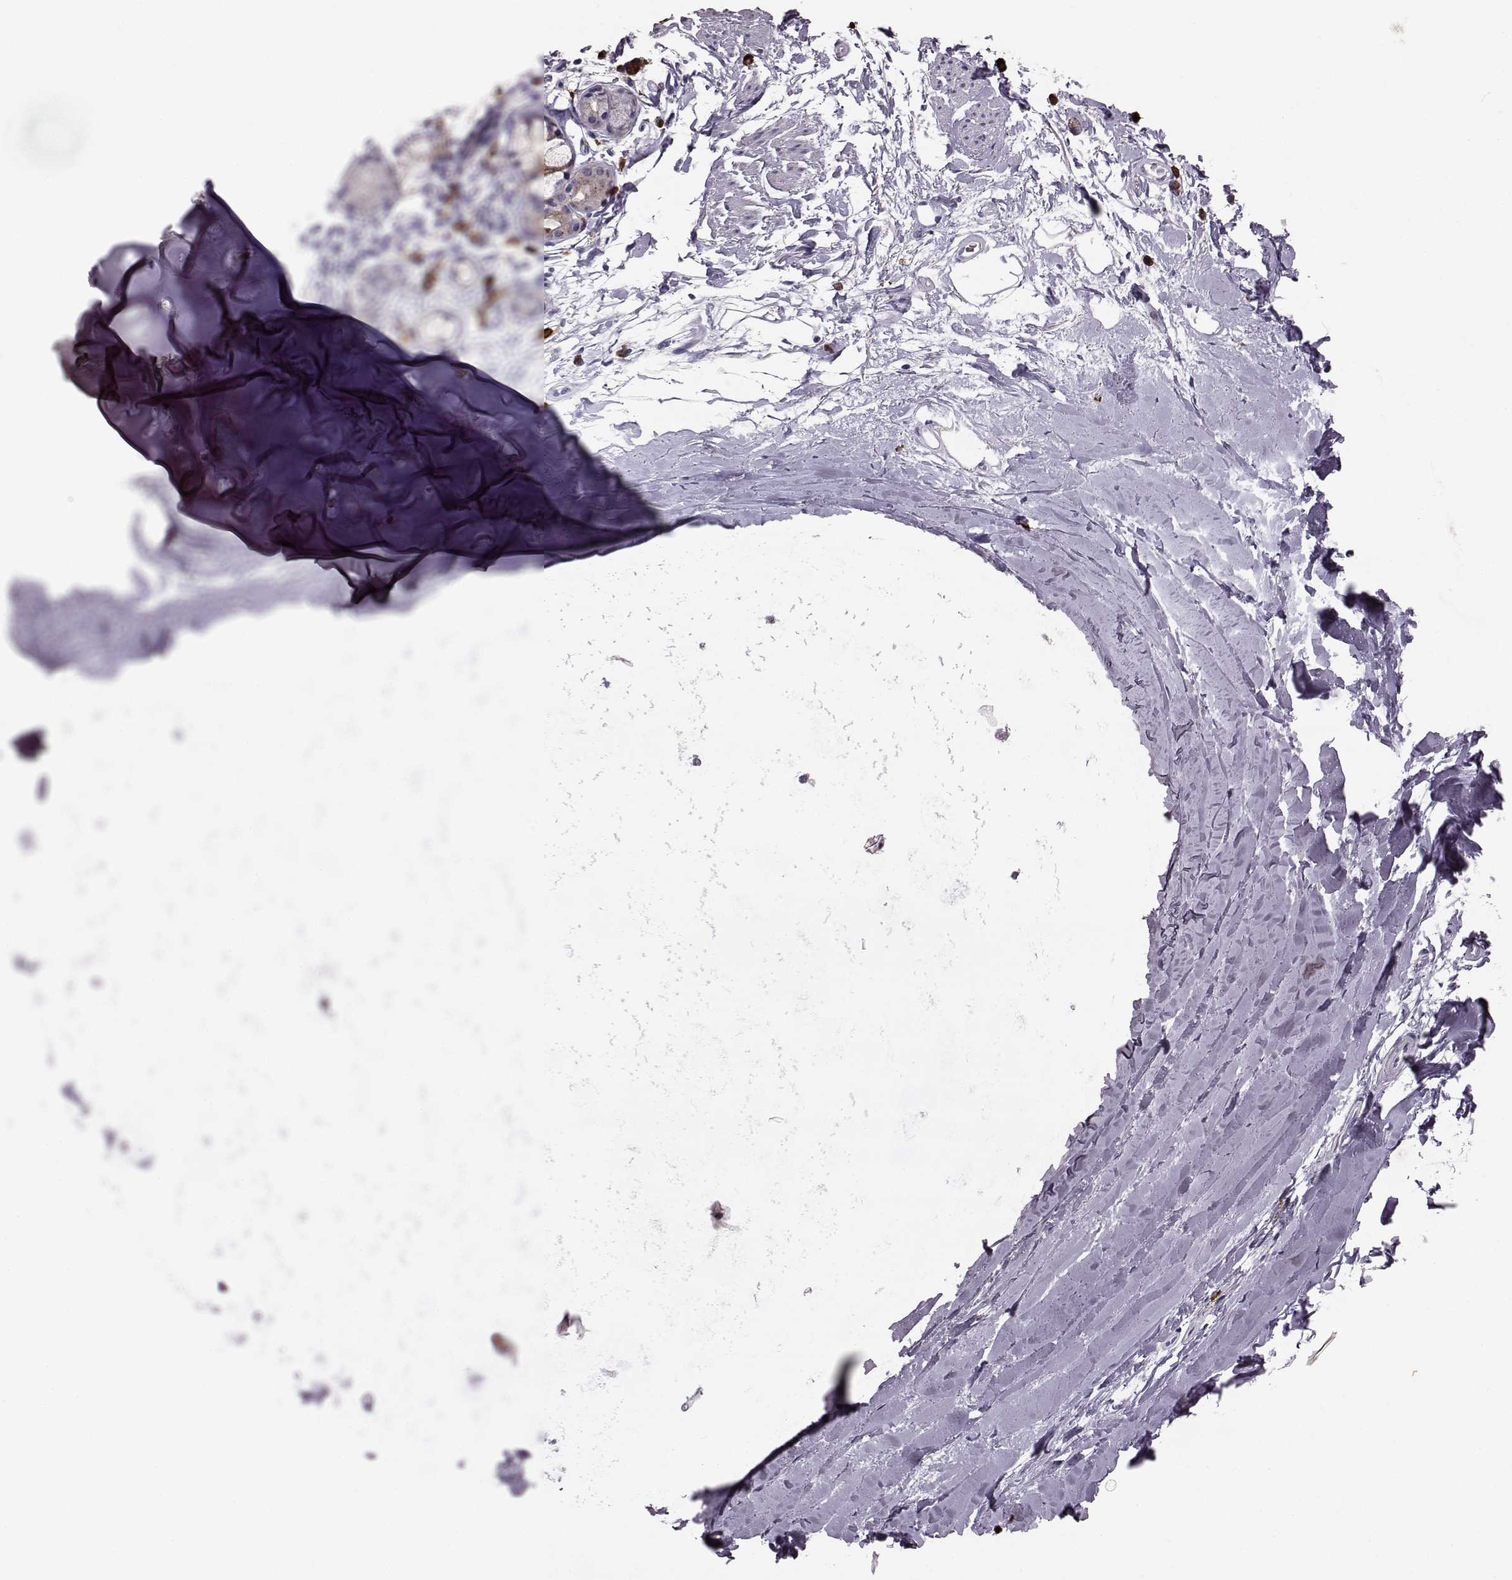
{"staining": {"intensity": "negative", "quantity": "none", "location": "none"}, "tissue": "soft tissue", "cell_type": "Chondrocytes", "image_type": "normal", "snomed": [{"axis": "morphology", "description": "Normal tissue, NOS"}, {"axis": "topography", "description": "Lymph node"}, {"axis": "topography", "description": "Bronchus"}], "caption": "DAB (3,3'-diaminobenzidine) immunohistochemical staining of normal human soft tissue reveals no significant staining in chondrocytes.", "gene": "ADGRG5", "patient": {"sex": "female", "age": 70}}